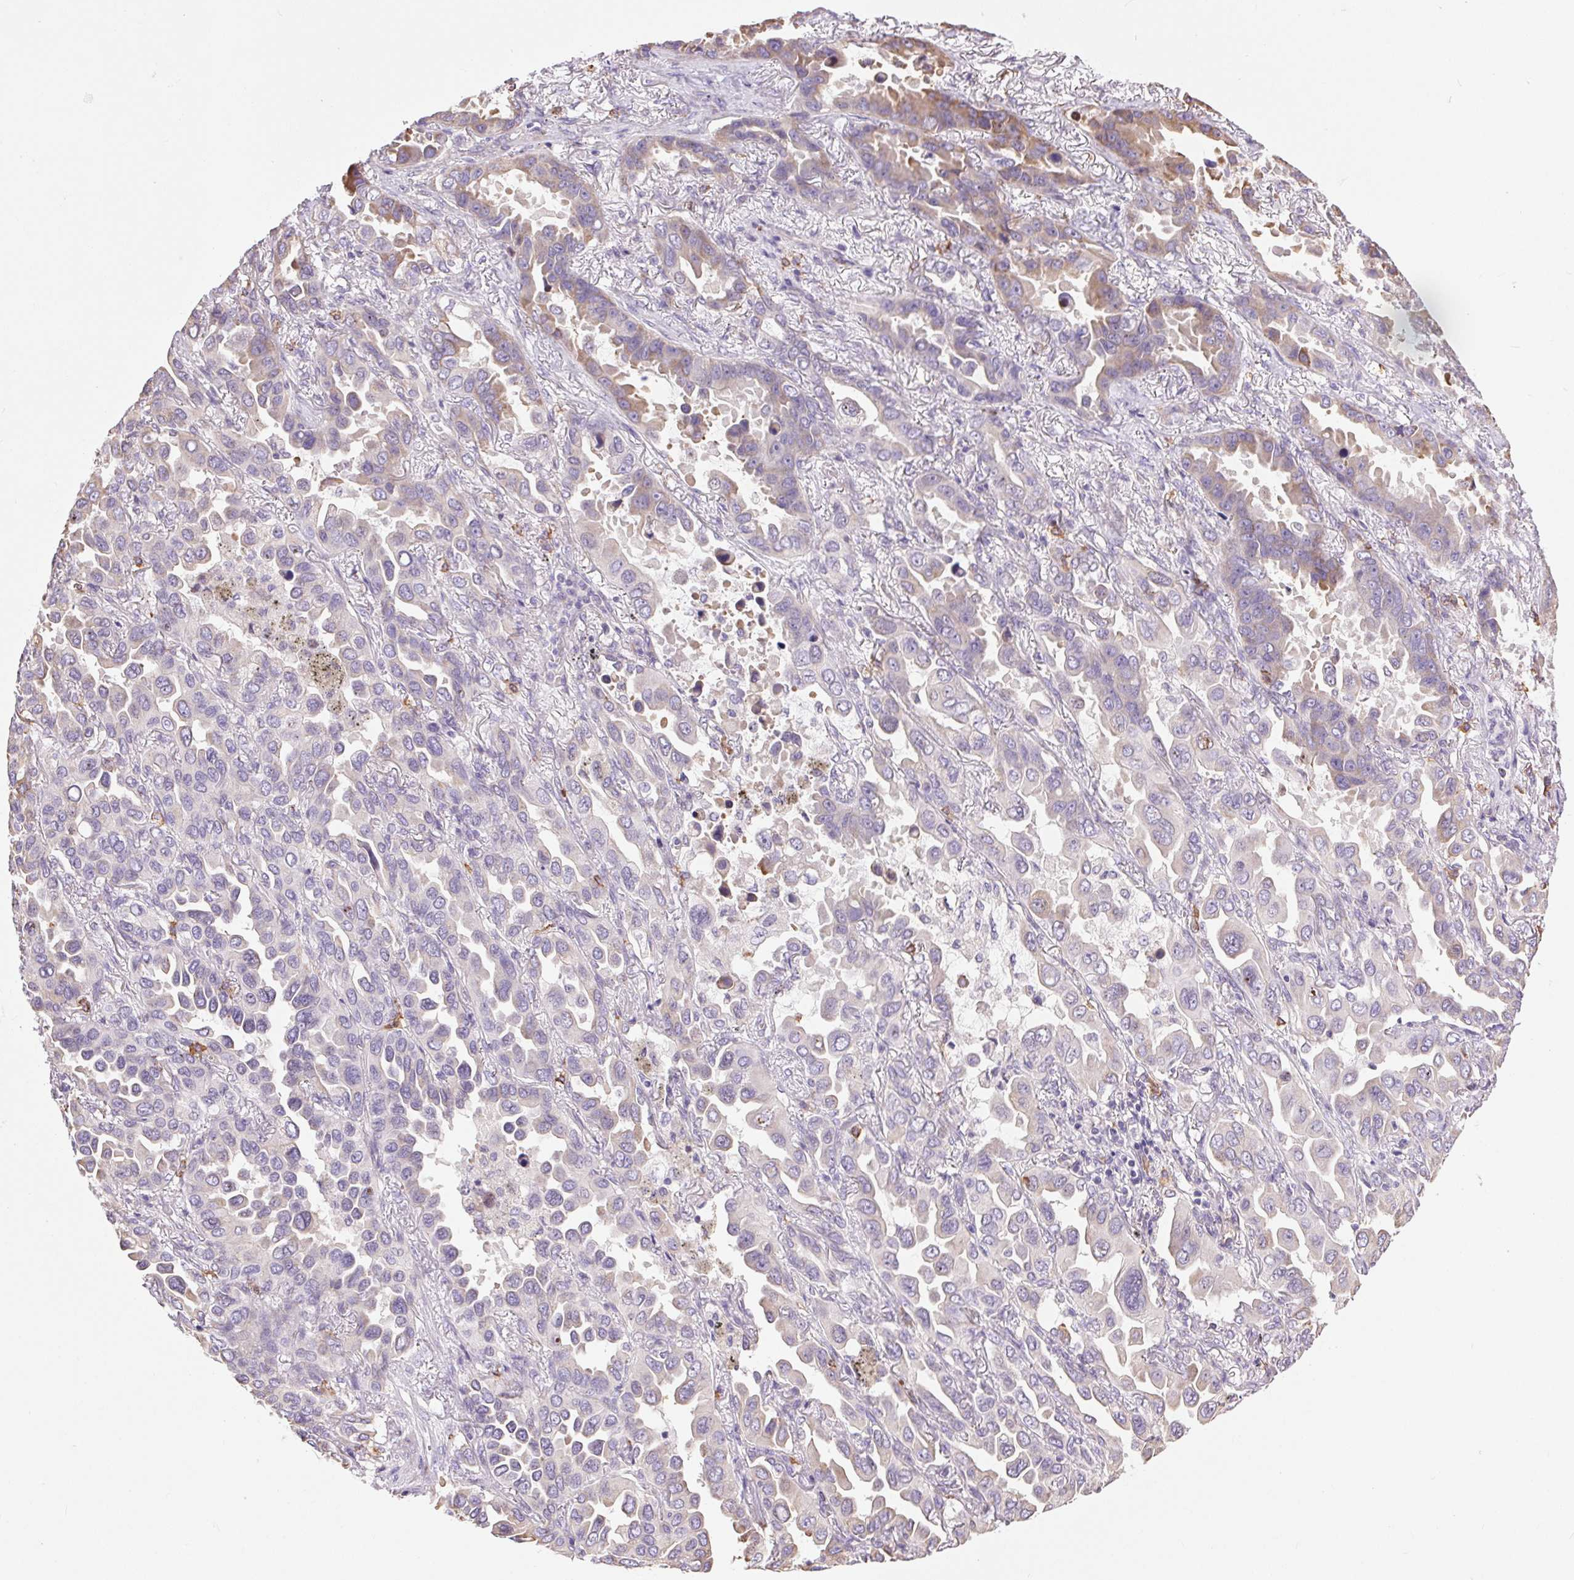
{"staining": {"intensity": "moderate", "quantity": "<25%", "location": "cytoplasmic/membranous"}, "tissue": "lung cancer", "cell_type": "Tumor cells", "image_type": "cancer", "snomed": [{"axis": "morphology", "description": "Adenocarcinoma, NOS"}, {"axis": "topography", "description": "Lung"}], "caption": "Tumor cells demonstrate low levels of moderate cytoplasmic/membranous staining in about <25% of cells in lung adenocarcinoma. Using DAB (3,3'-diaminobenzidine) (brown) and hematoxylin (blue) stains, captured at high magnification using brightfield microscopy.", "gene": "SNX31", "patient": {"sex": "male", "age": 64}}